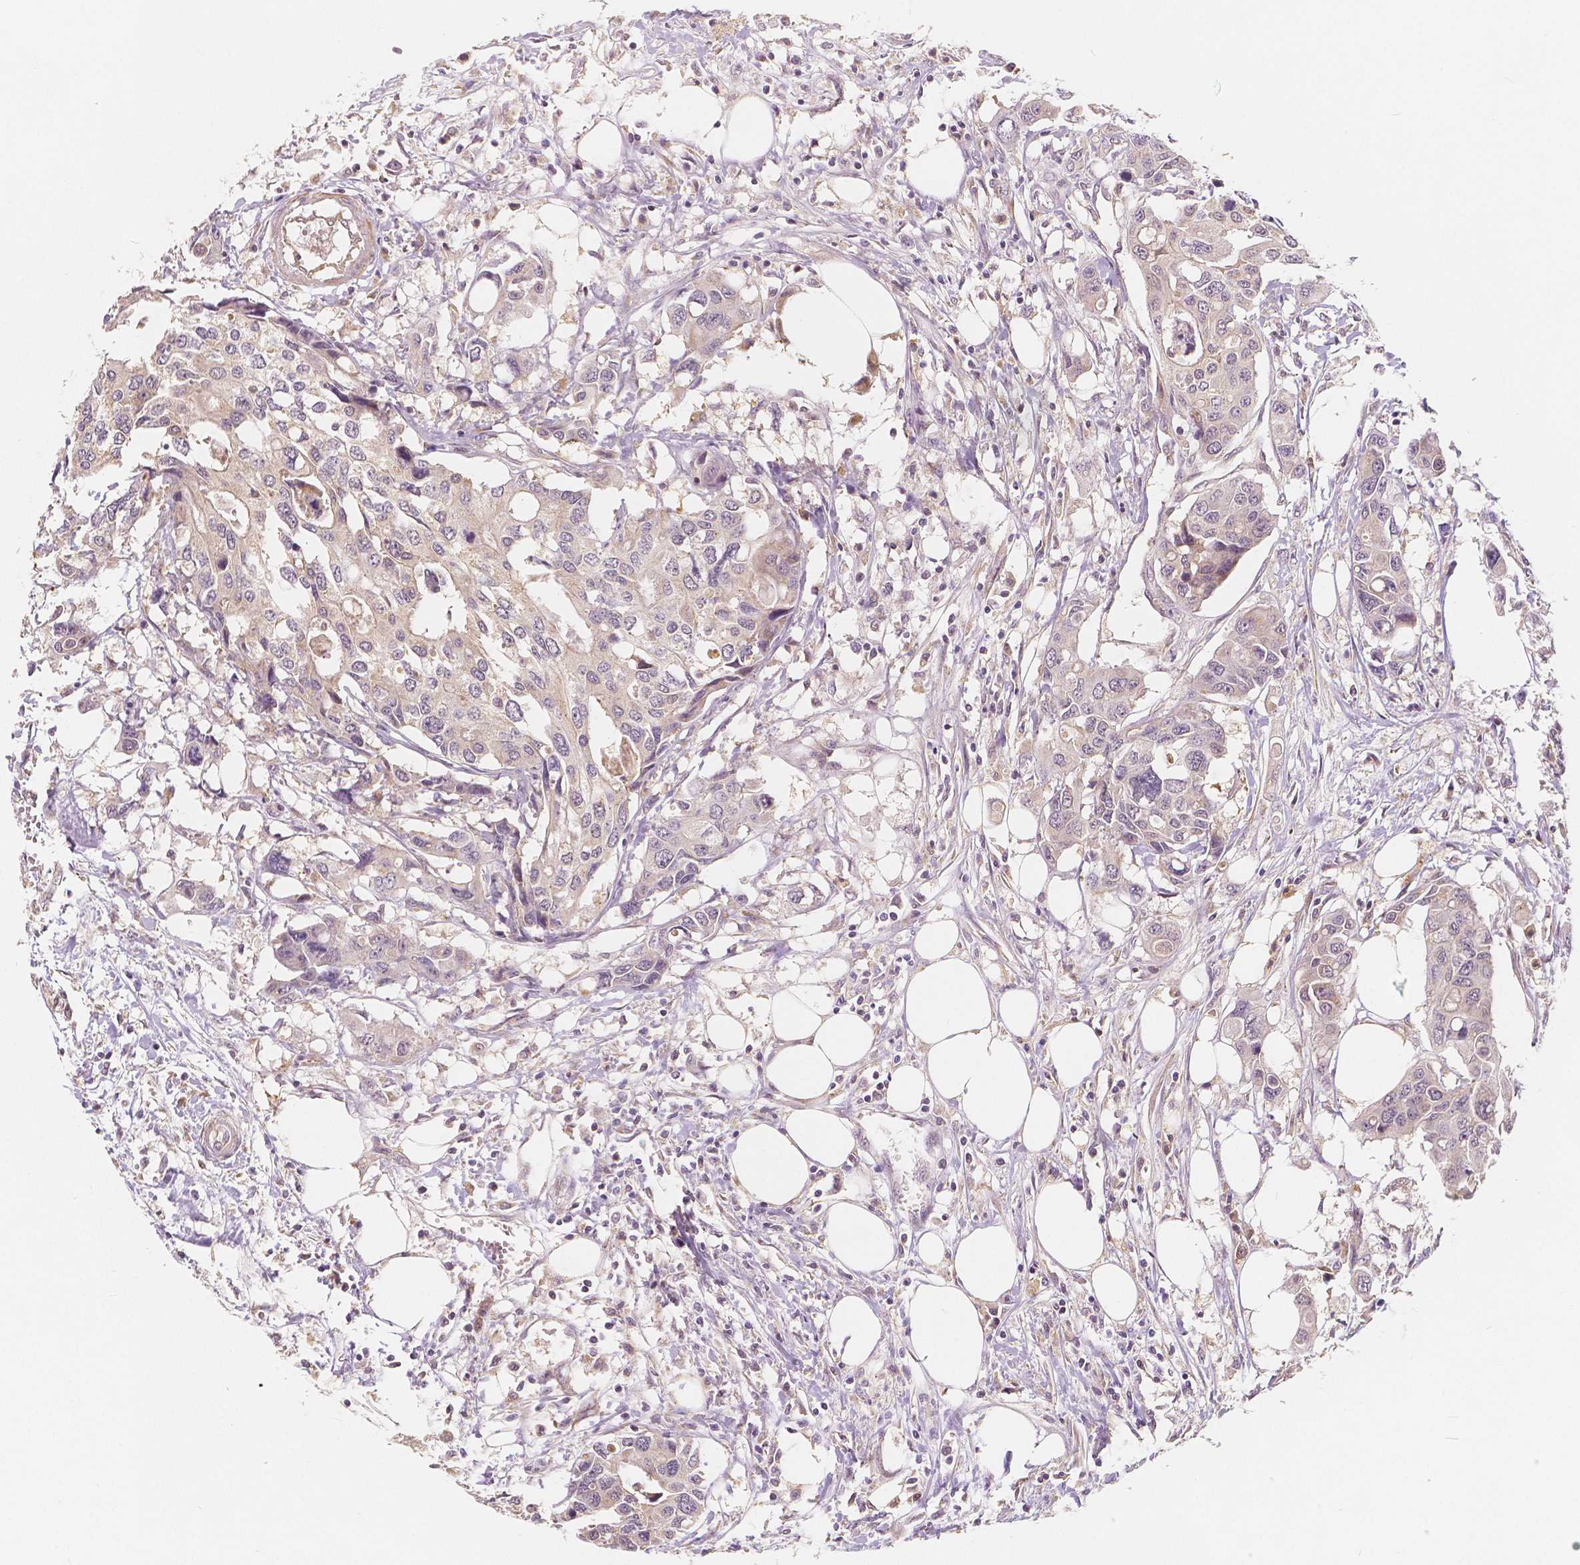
{"staining": {"intensity": "negative", "quantity": "none", "location": "none"}, "tissue": "colorectal cancer", "cell_type": "Tumor cells", "image_type": "cancer", "snomed": [{"axis": "morphology", "description": "Adenocarcinoma, NOS"}, {"axis": "topography", "description": "Colon"}], "caption": "Human colorectal cancer (adenocarcinoma) stained for a protein using immunohistochemistry (IHC) reveals no staining in tumor cells.", "gene": "SNX12", "patient": {"sex": "male", "age": 77}}